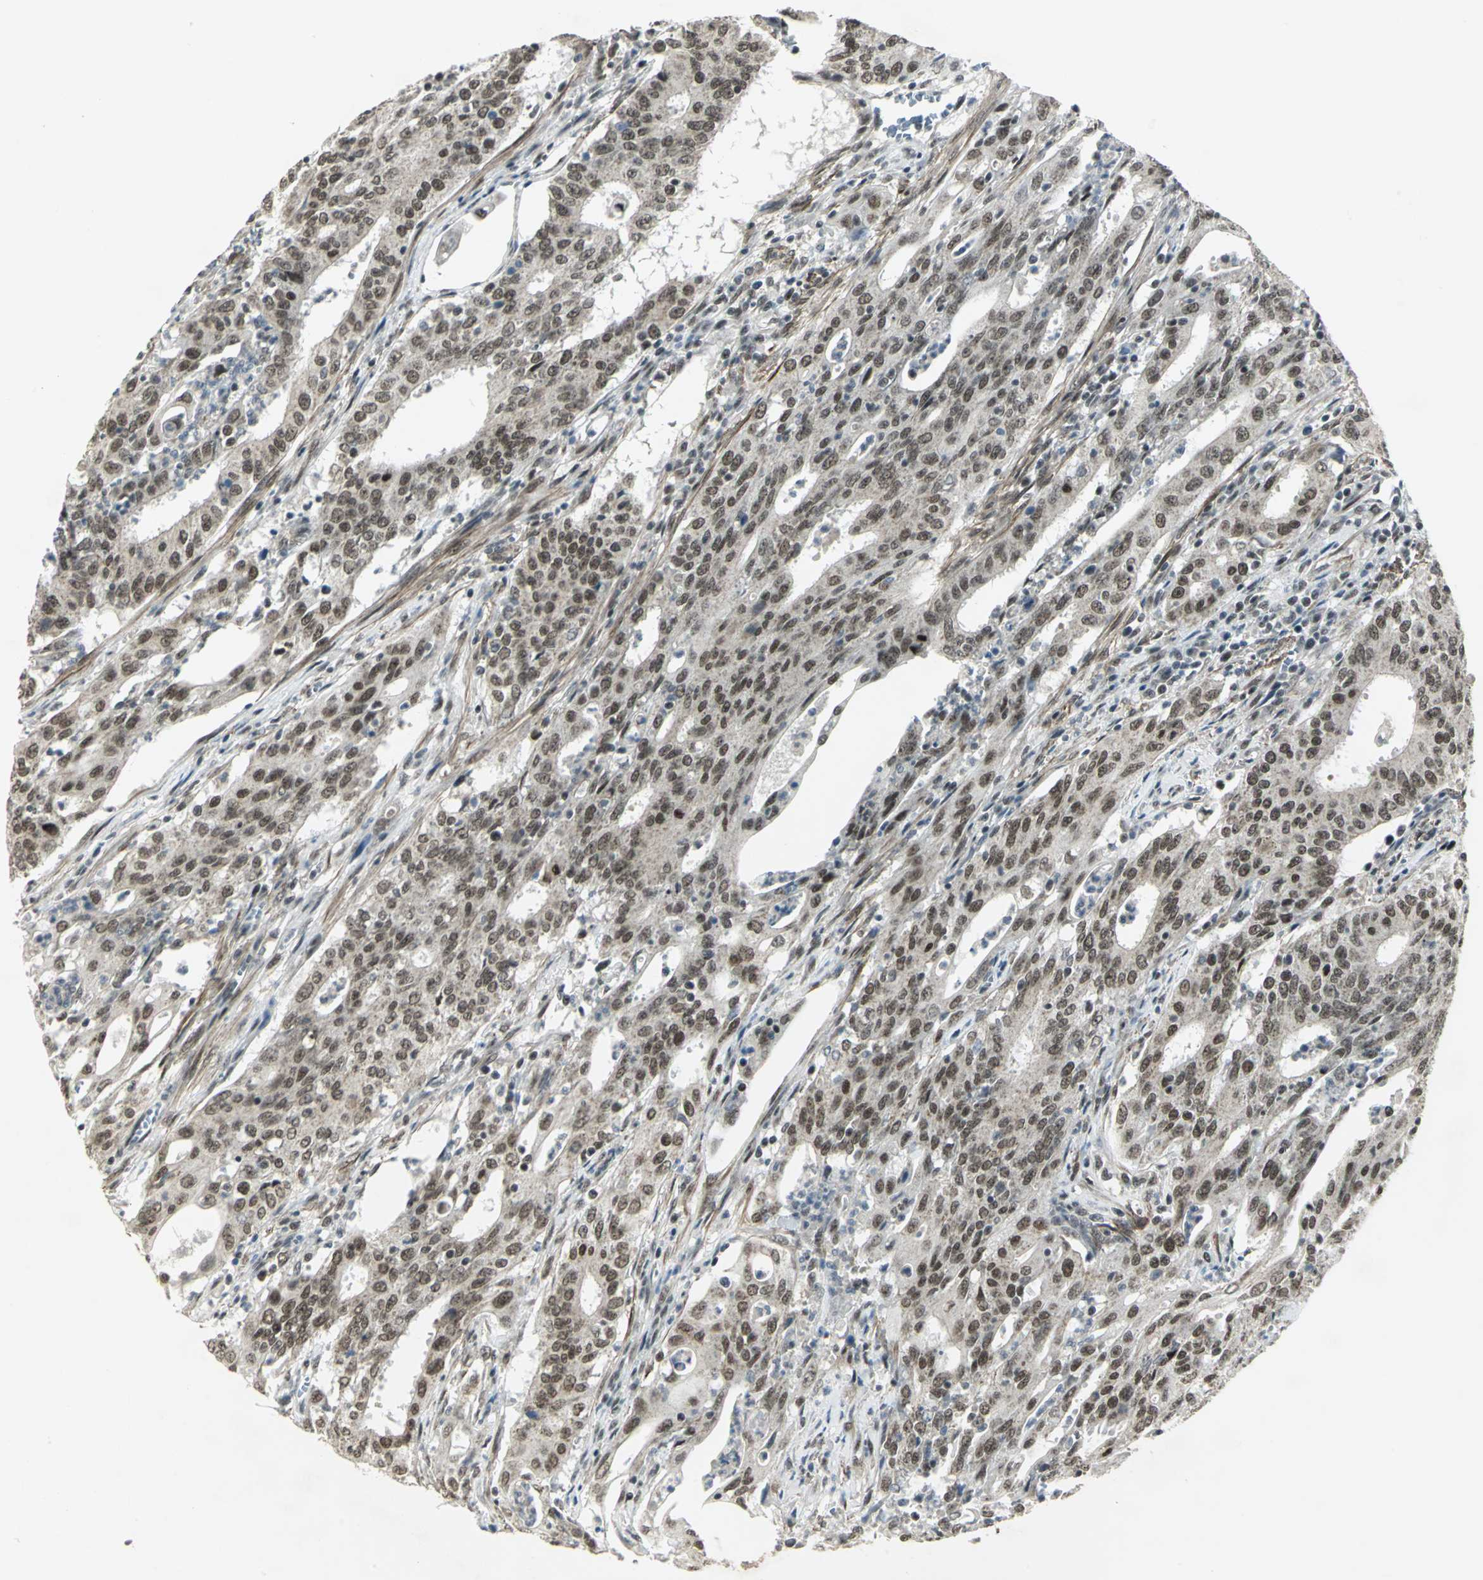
{"staining": {"intensity": "weak", "quantity": ">75%", "location": "nuclear"}, "tissue": "cervical cancer", "cell_type": "Tumor cells", "image_type": "cancer", "snomed": [{"axis": "morphology", "description": "Adenocarcinoma, NOS"}, {"axis": "topography", "description": "Cervix"}], "caption": "Immunohistochemical staining of human adenocarcinoma (cervical) shows weak nuclear protein positivity in about >75% of tumor cells. The staining is performed using DAB brown chromogen to label protein expression. The nuclei are counter-stained blue using hematoxylin.", "gene": "MTA1", "patient": {"sex": "female", "age": 44}}